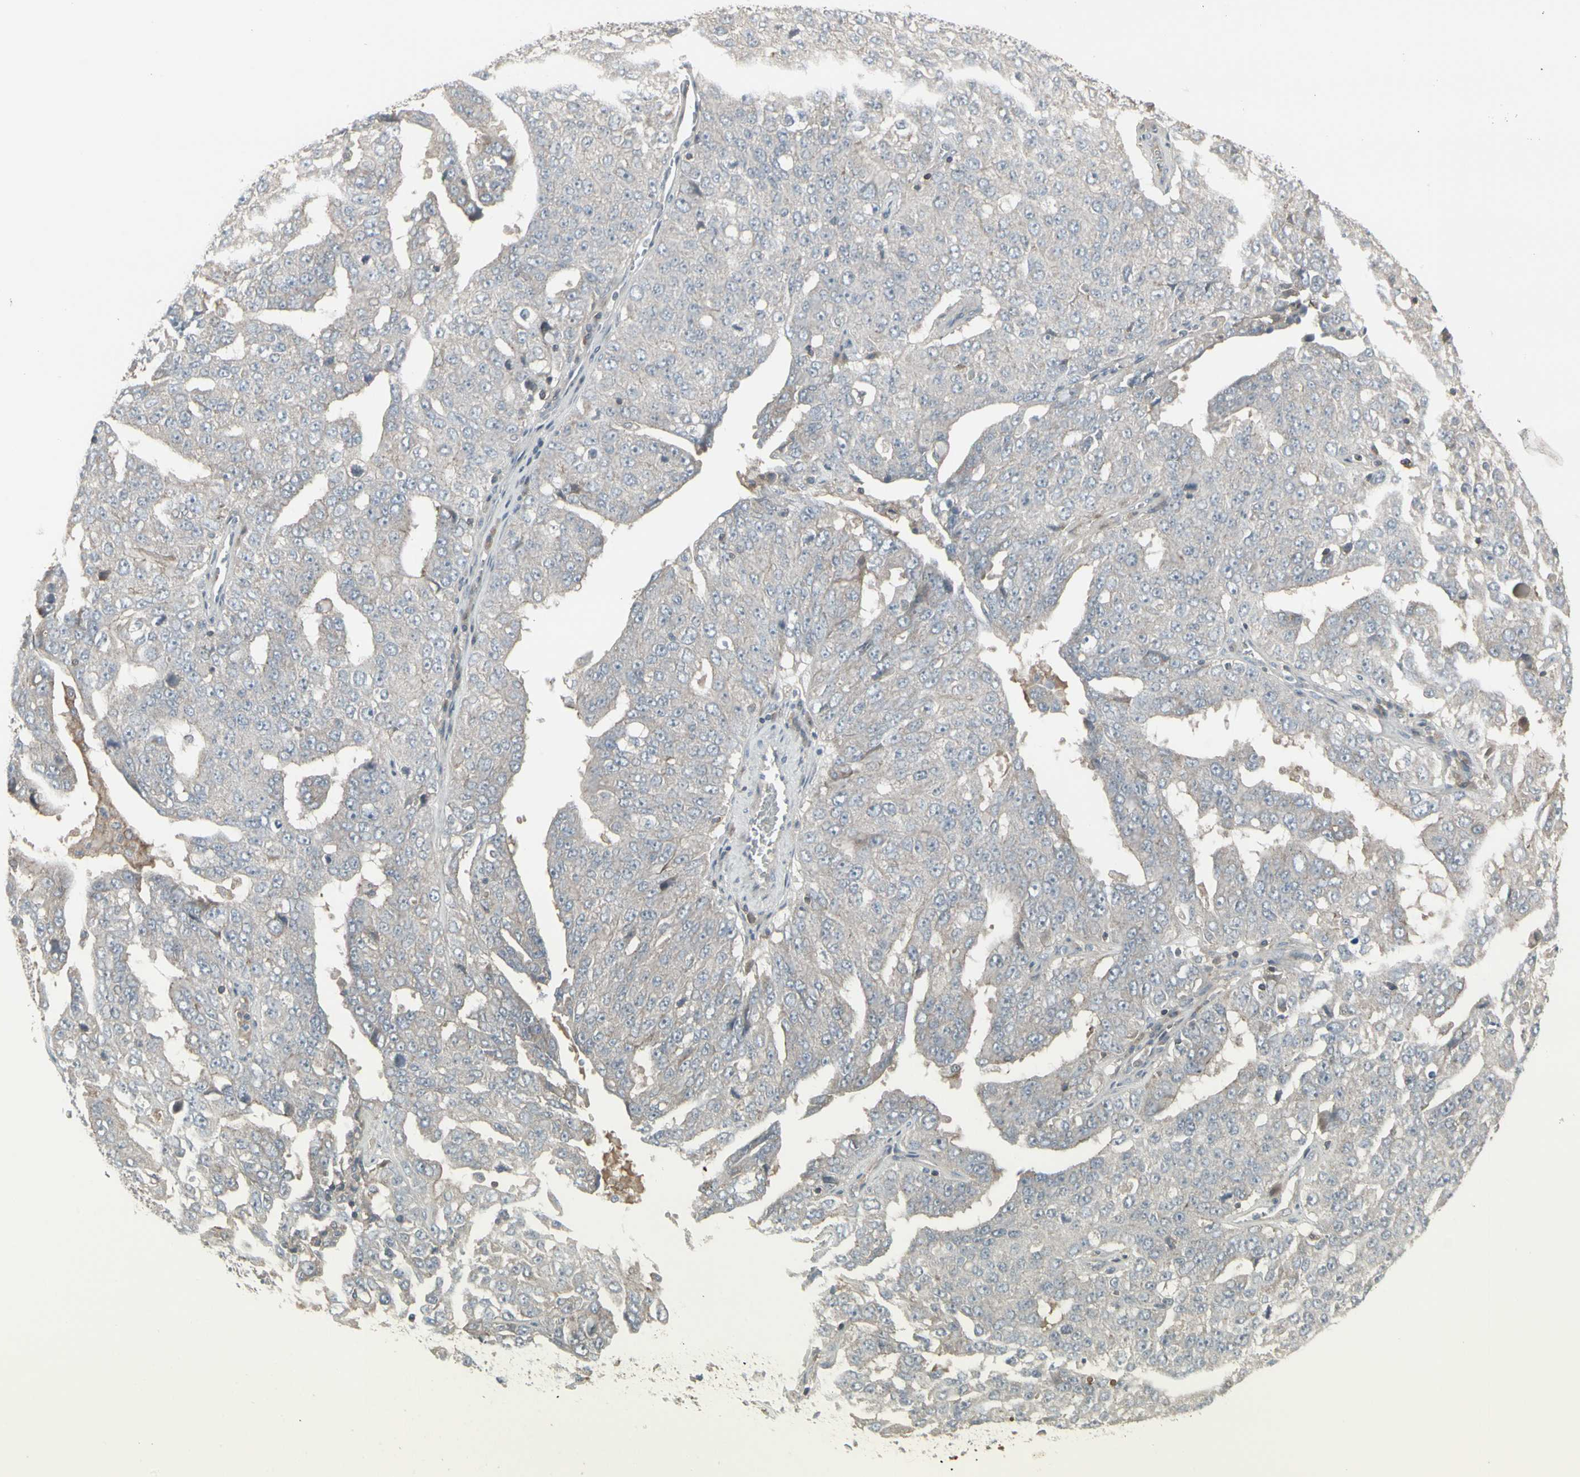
{"staining": {"intensity": "negative", "quantity": "none", "location": "none"}, "tissue": "ovarian cancer", "cell_type": "Tumor cells", "image_type": "cancer", "snomed": [{"axis": "morphology", "description": "Carcinoma, endometroid"}, {"axis": "topography", "description": "Ovary"}], "caption": "High power microscopy image of an immunohistochemistry micrograph of ovarian endometroid carcinoma, revealing no significant staining in tumor cells.", "gene": "EPS15", "patient": {"sex": "female", "age": 62}}